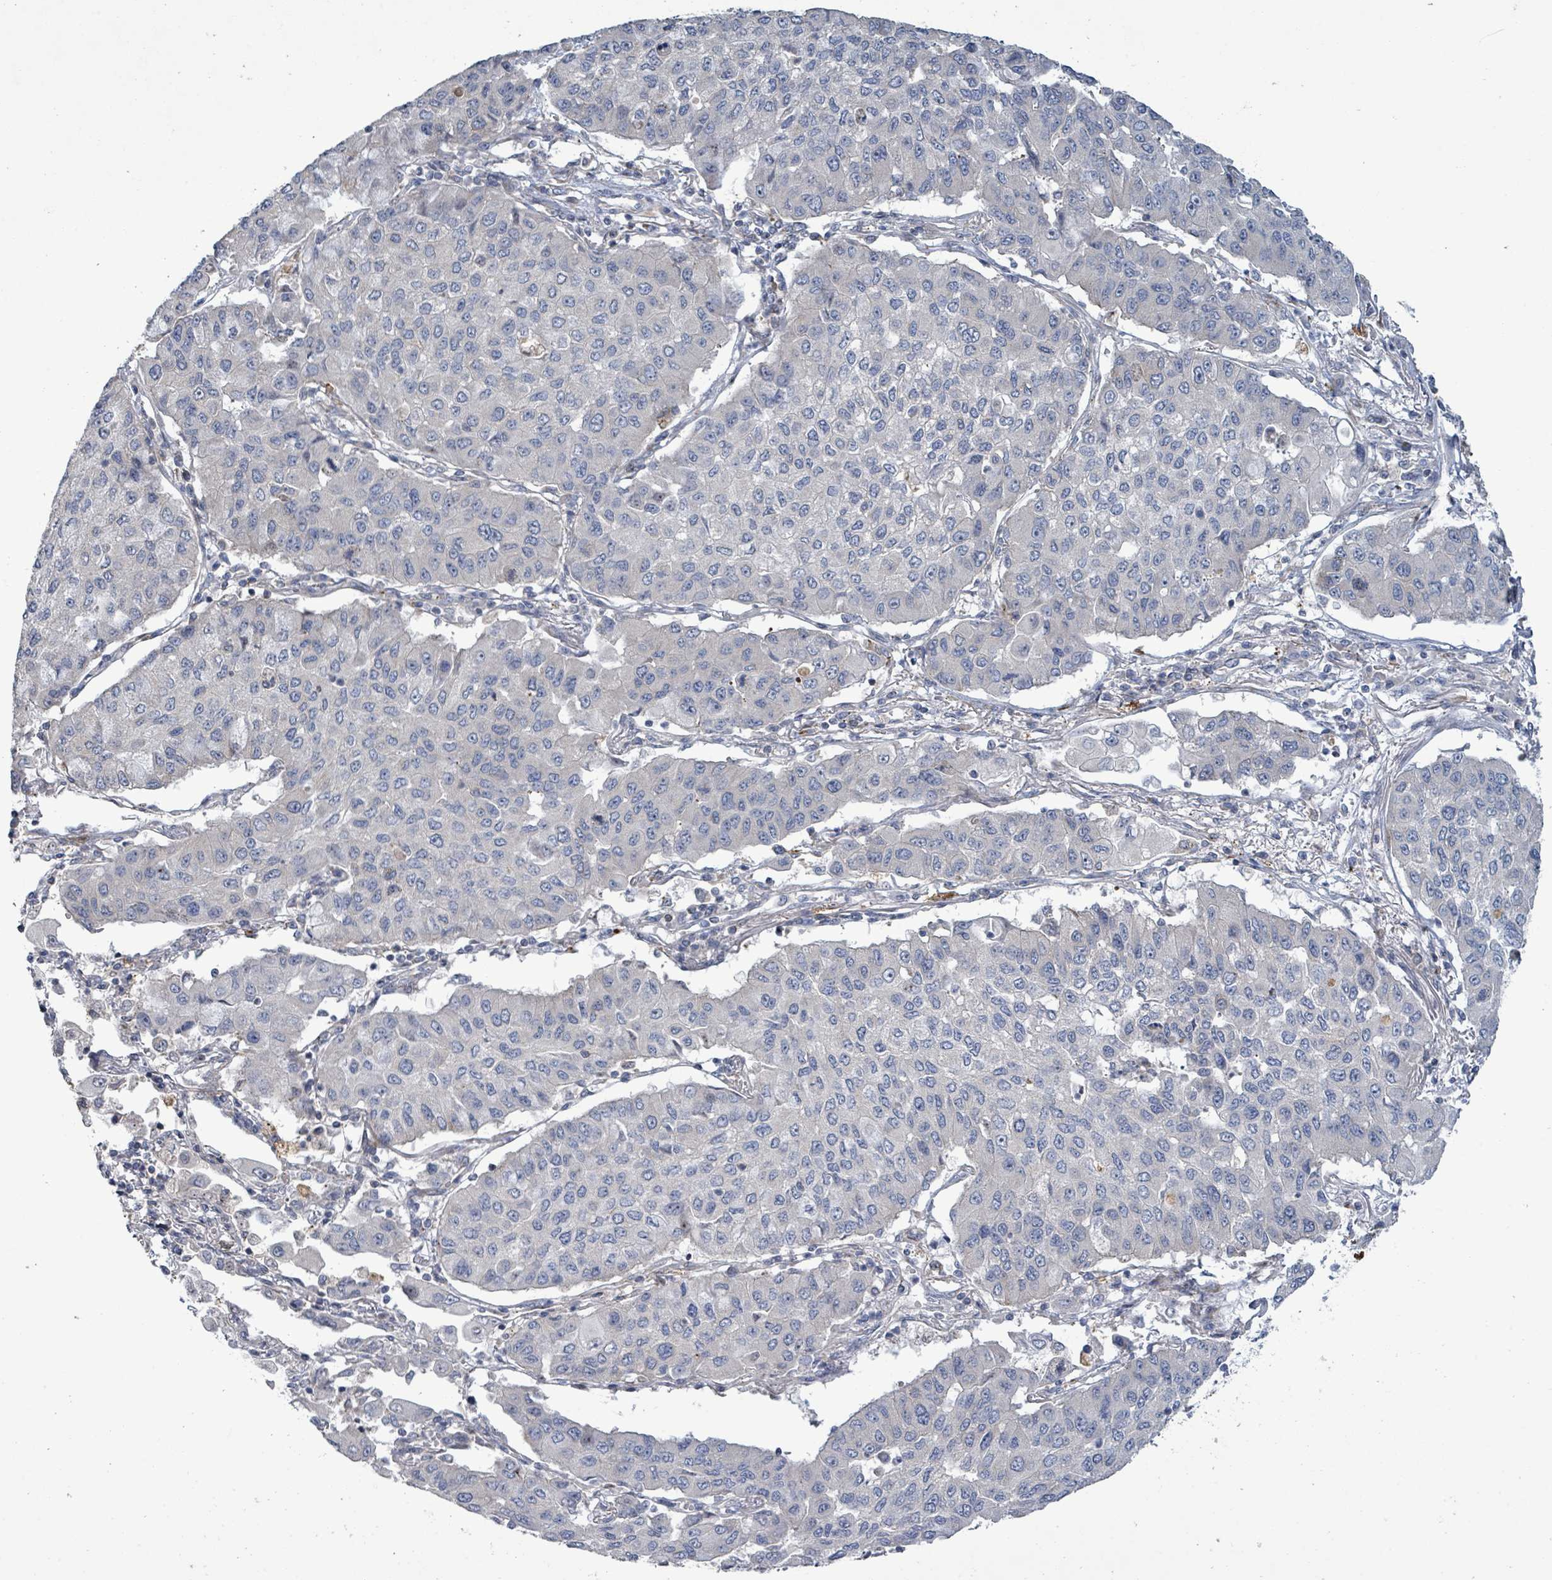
{"staining": {"intensity": "negative", "quantity": "none", "location": "none"}, "tissue": "lung cancer", "cell_type": "Tumor cells", "image_type": "cancer", "snomed": [{"axis": "morphology", "description": "Squamous cell carcinoma, NOS"}, {"axis": "topography", "description": "Lung"}], "caption": "The IHC image has no significant expression in tumor cells of lung cancer (squamous cell carcinoma) tissue.", "gene": "LILRA4", "patient": {"sex": "male", "age": 74}}